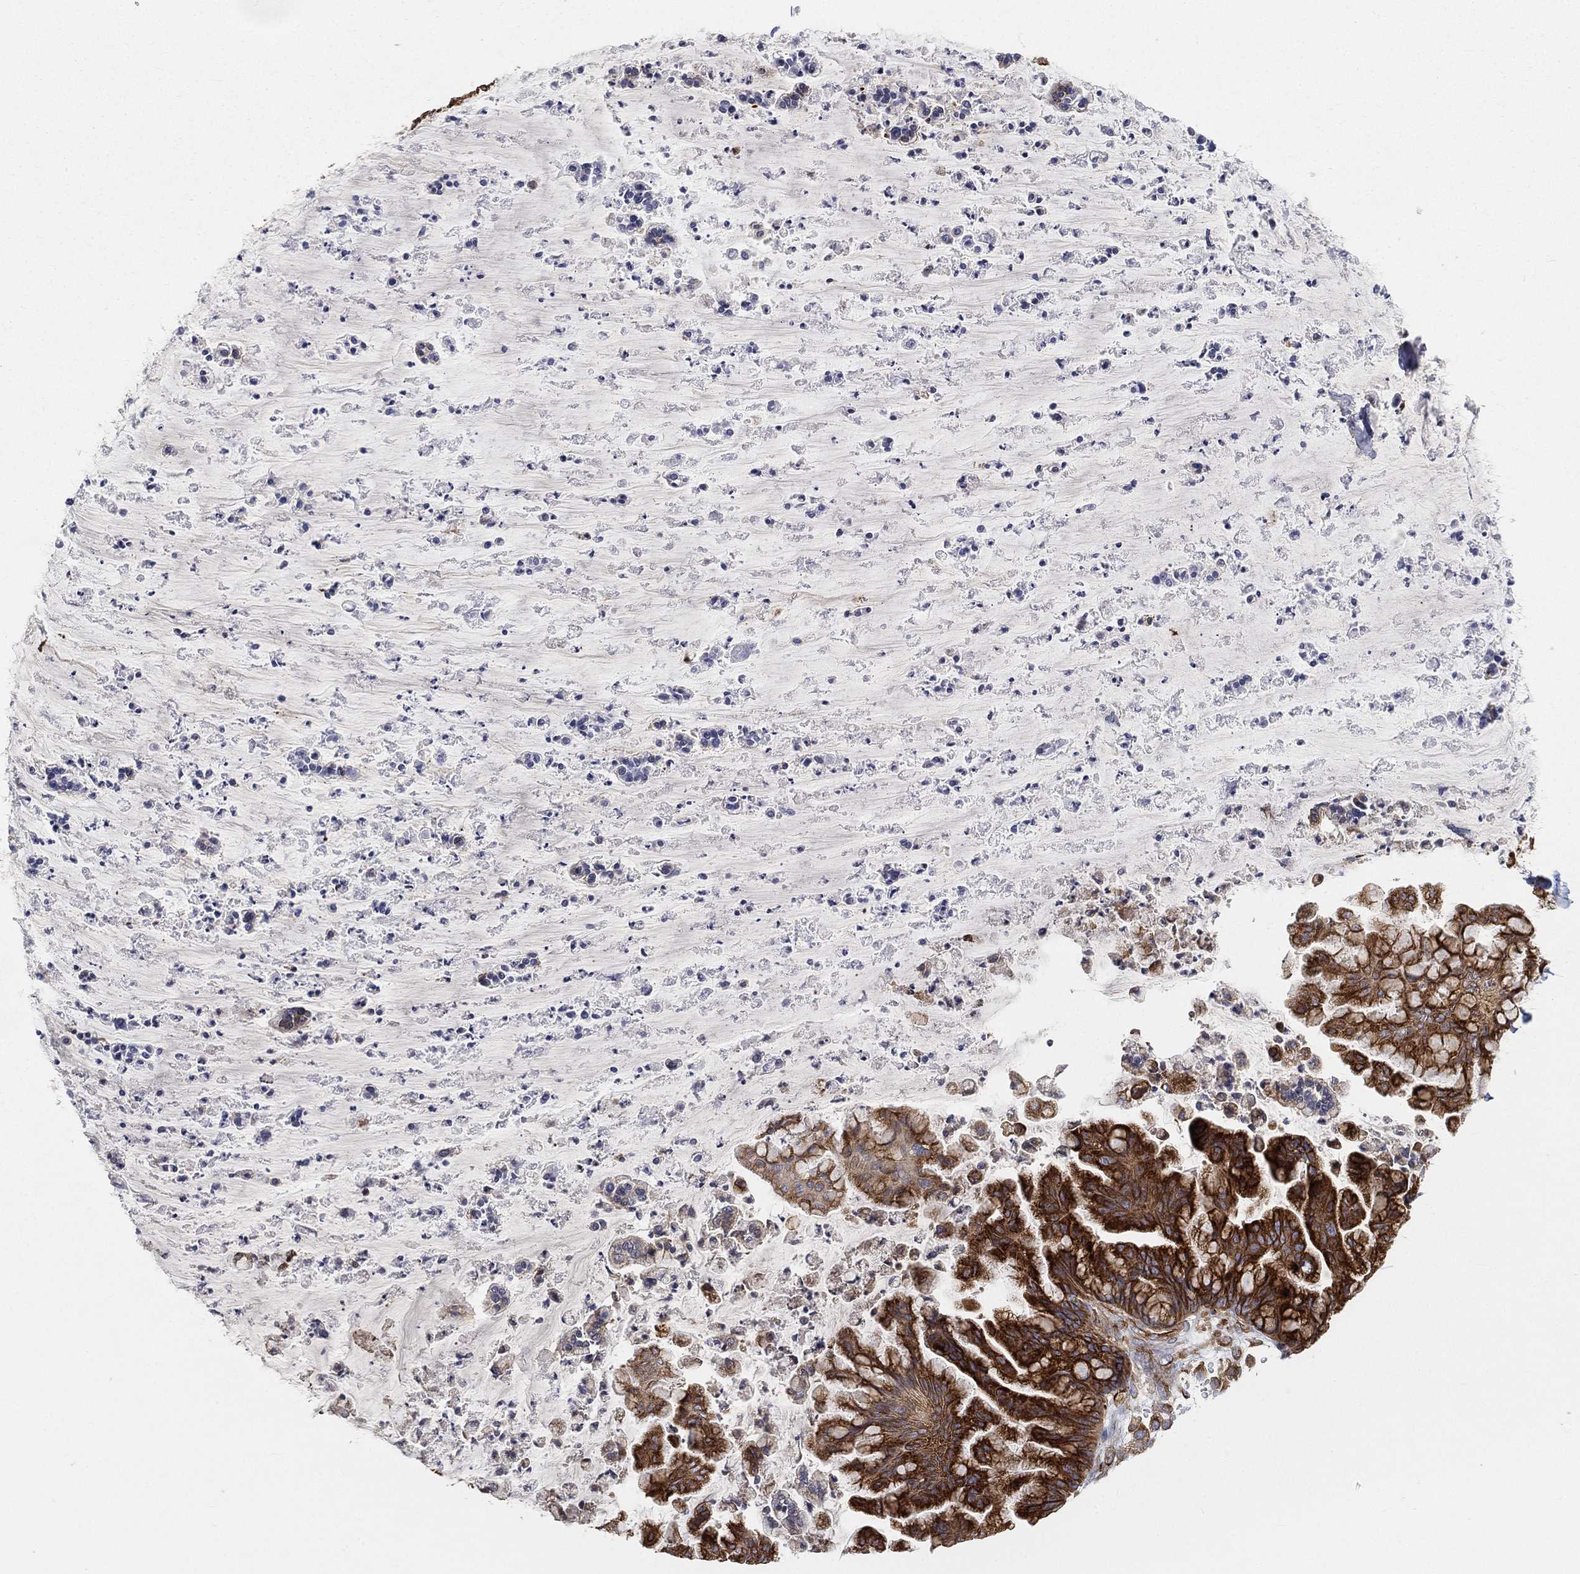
{"staining": {"intensity": "strong", "quantity": ">75%", "location": "cytoplasmic/membranous"}, "tissue": "ovarian cancer", "cell_type": "Tumor cells", "image_type": "cancer", "snomed": [{"axis": "morphology", "description": "Cystadenocarcinoma, mucinous, NOS"}, {"axis": "topography", "description": "Ovary"}], "caption": "Protein expression analysis of human ovarian cancer reveals strong cytoplasmic/membranous staining in about >75% of tumor cells.", "gene": "TMEM25", "patient": {"sex": "female", "age": 67}}